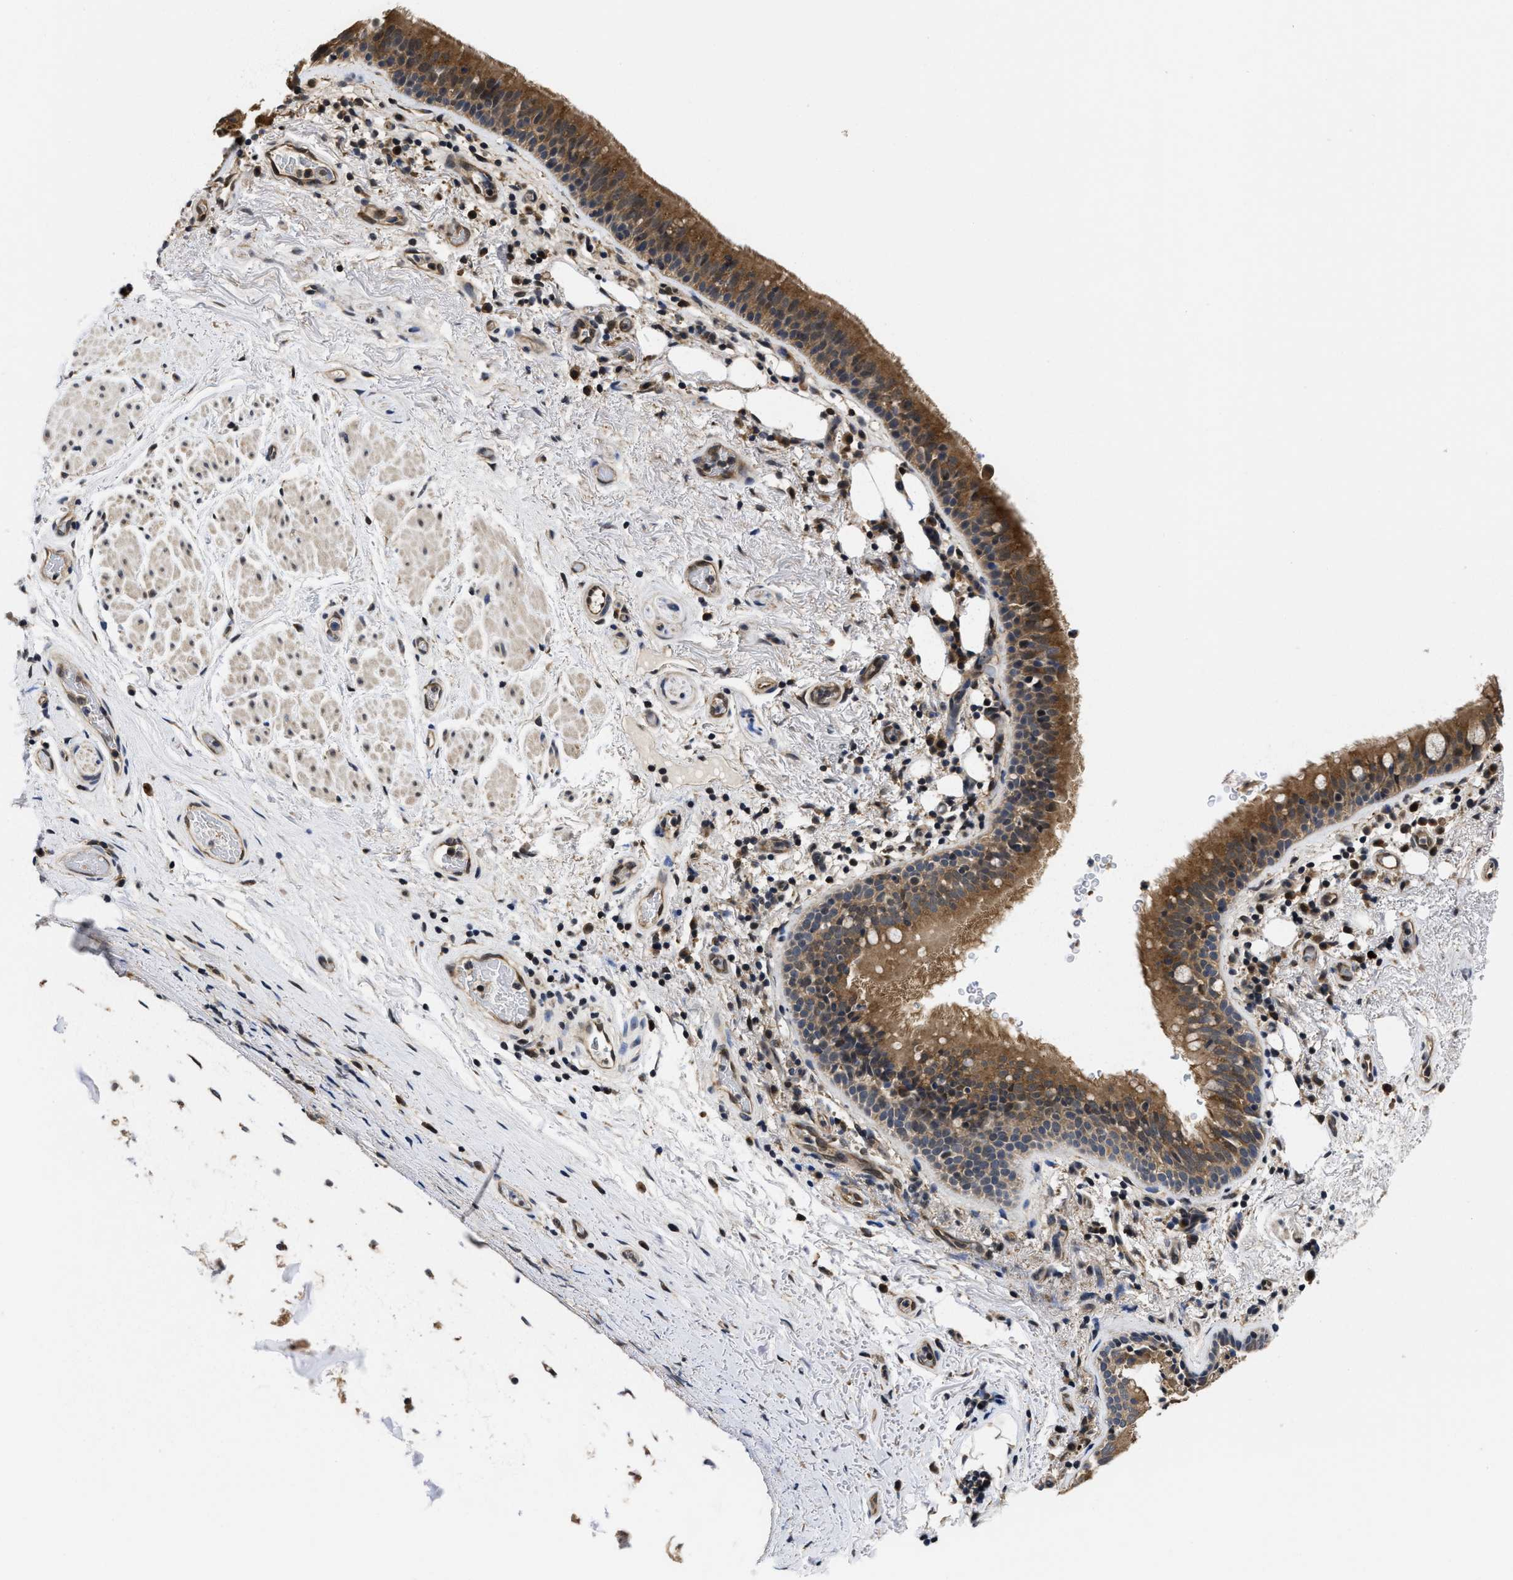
{"staining": {"intensity": "moderate", "quantity": ">75%", "location": "cytoplasmic/membranous"}, "tissue": "bronchus", "cell_type": "Respiratory epithelial cells", "image_type": "normal", "snomed": [{"axis": "morphology", "description": "Normal tissue, NOS"}, {"axis": "morphology", "description": "Inflammation, NOS"}, {"axis": "topography", "description": "Cartilage tissue"}, {"axis": "topography", "description": "Bronchus"}], "caption": "Protein expression analysis of benign bronchus exhibits moderate cytoplasmic/membranous staining in about >75% of respiratory epithelial cells.", "gene": "MCOLN2", "patient": {"sex": "male", "age": 77}}